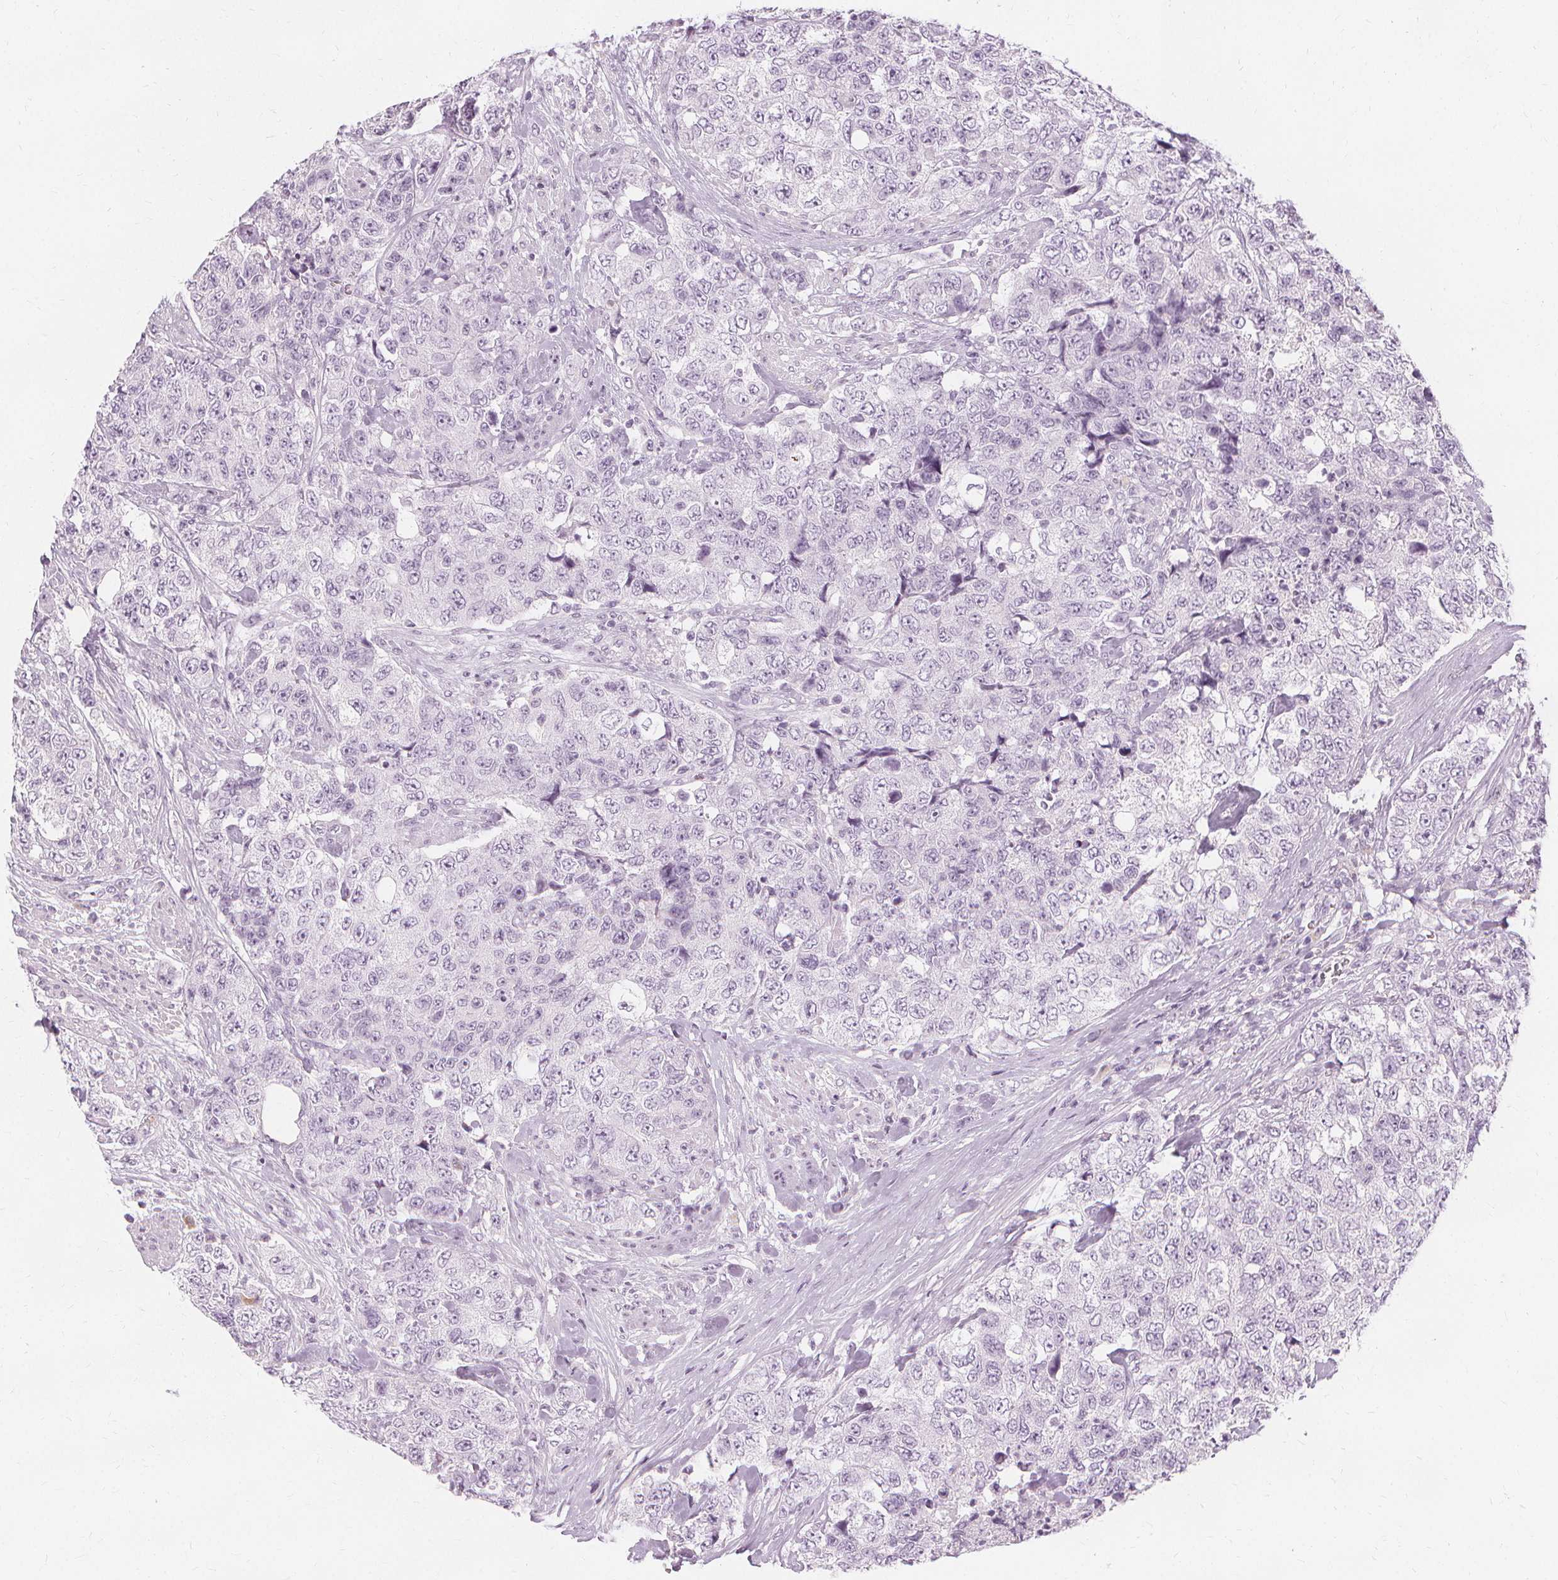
{"staining": {"intensity": "negative", "quantity": "none", "location": "none"}, "tissue": "urothelial cancer", "cell_type": "Tumor cells", "image_type": "cancer", "snomed": [{"axis": "morphology", "description": "Urothelial carcinoma, High grade"}, {"axis": "topography", "description": "Urinary bladder"}], "caption": "This is an immunohistochemistry photomicrograph of urothelial cancer. There is no positivity in tumor cells.", "gene": "TFF1", "patient": {"sex": "female", "age": 78}}